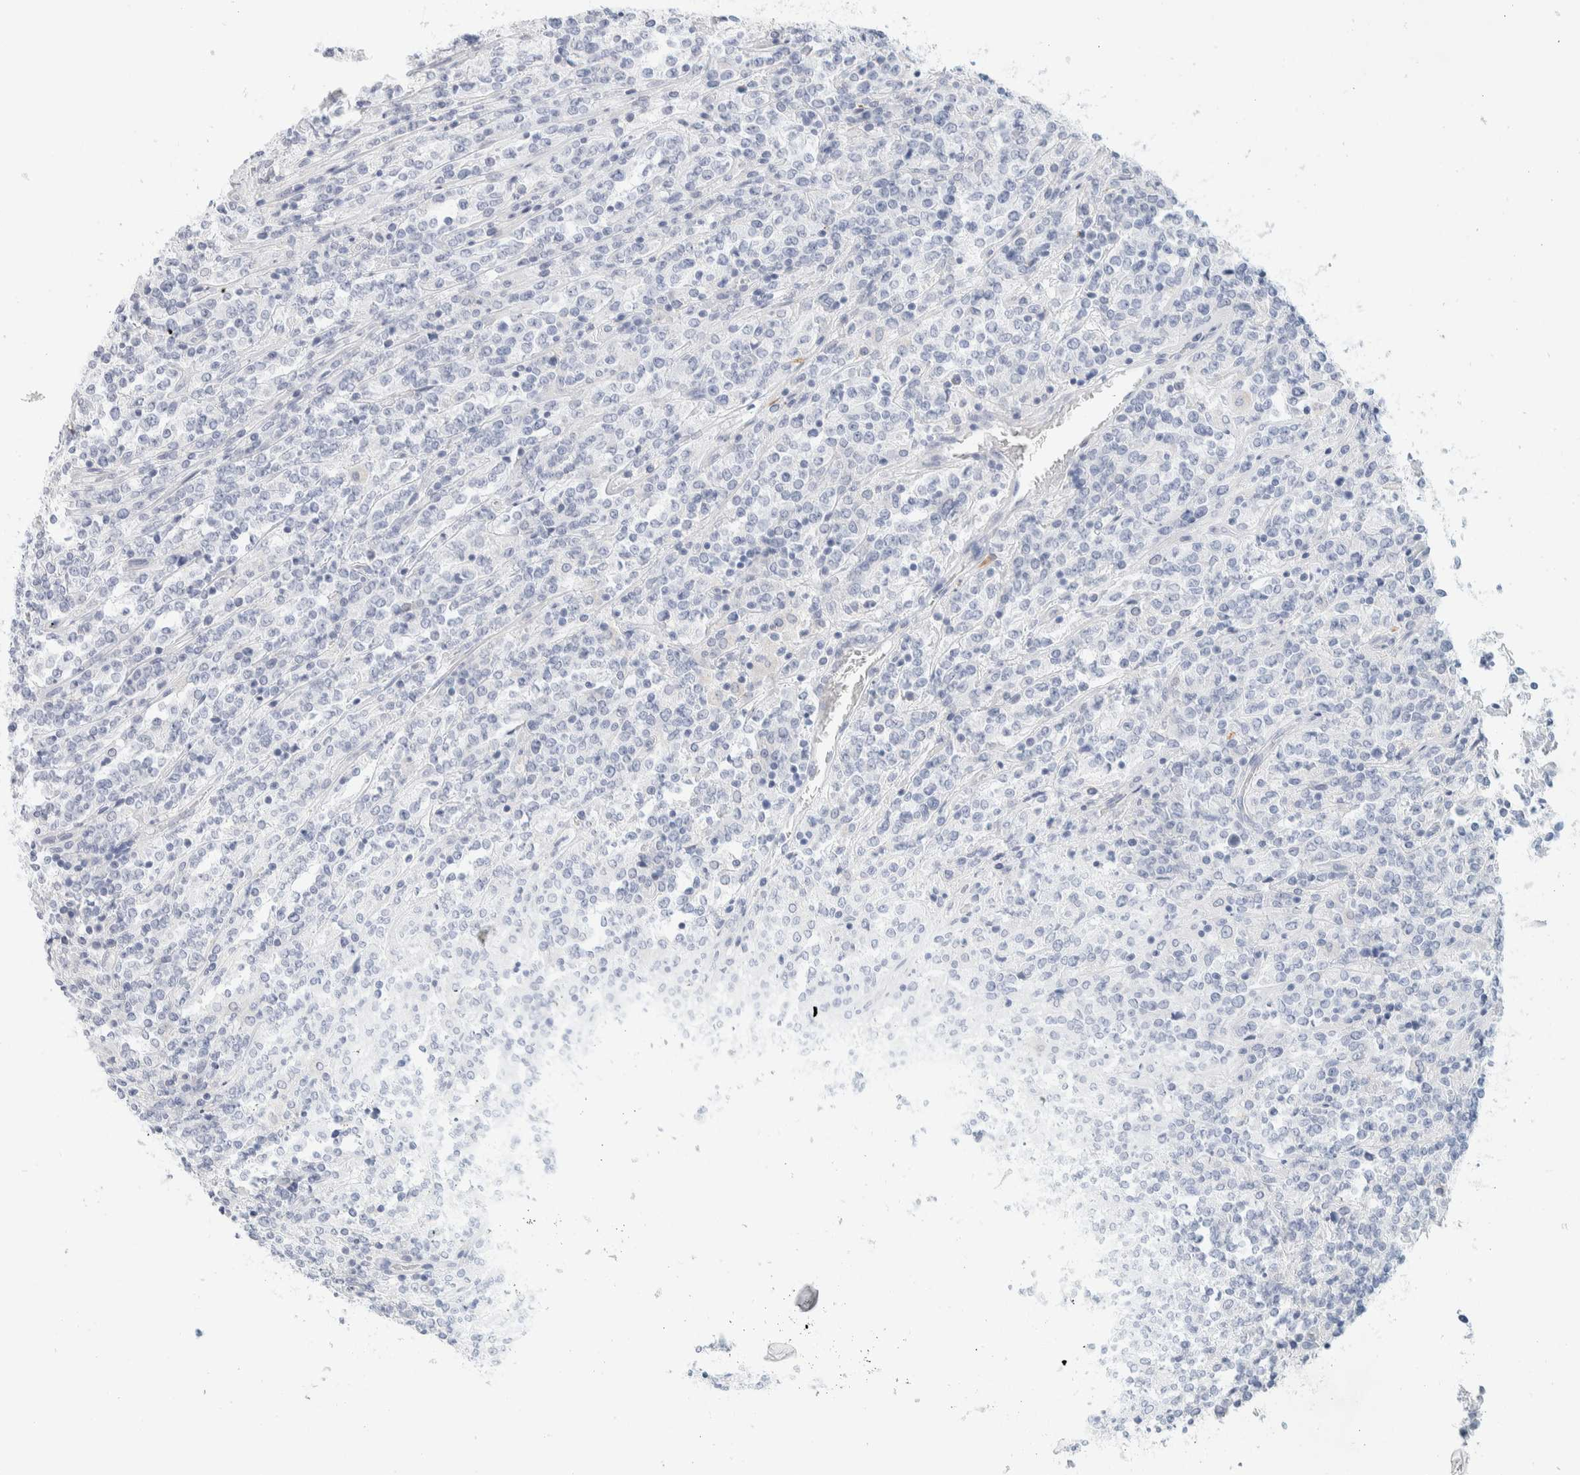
{"staining": {"intensity": "negative", "quantity": "none", "location": "none"}, "tissue": "lymphoma", "cell_type": "Tumor cells", "image_type": "cancer", "snomed": [{"axis": "morphology", "description": "Malignant lymphoma, non-Hodgkin's type, High grade"}, {"axis": "topography", "description": "Soft tissue"}], "caption": "Photomicrograph shows no protein expression in tumor cells of malignant lymphoma, non-Hodgkin's type (high-grade) tissue.", "gene": "ATCAY", "patient": {"sex": "male", "age": 18}}